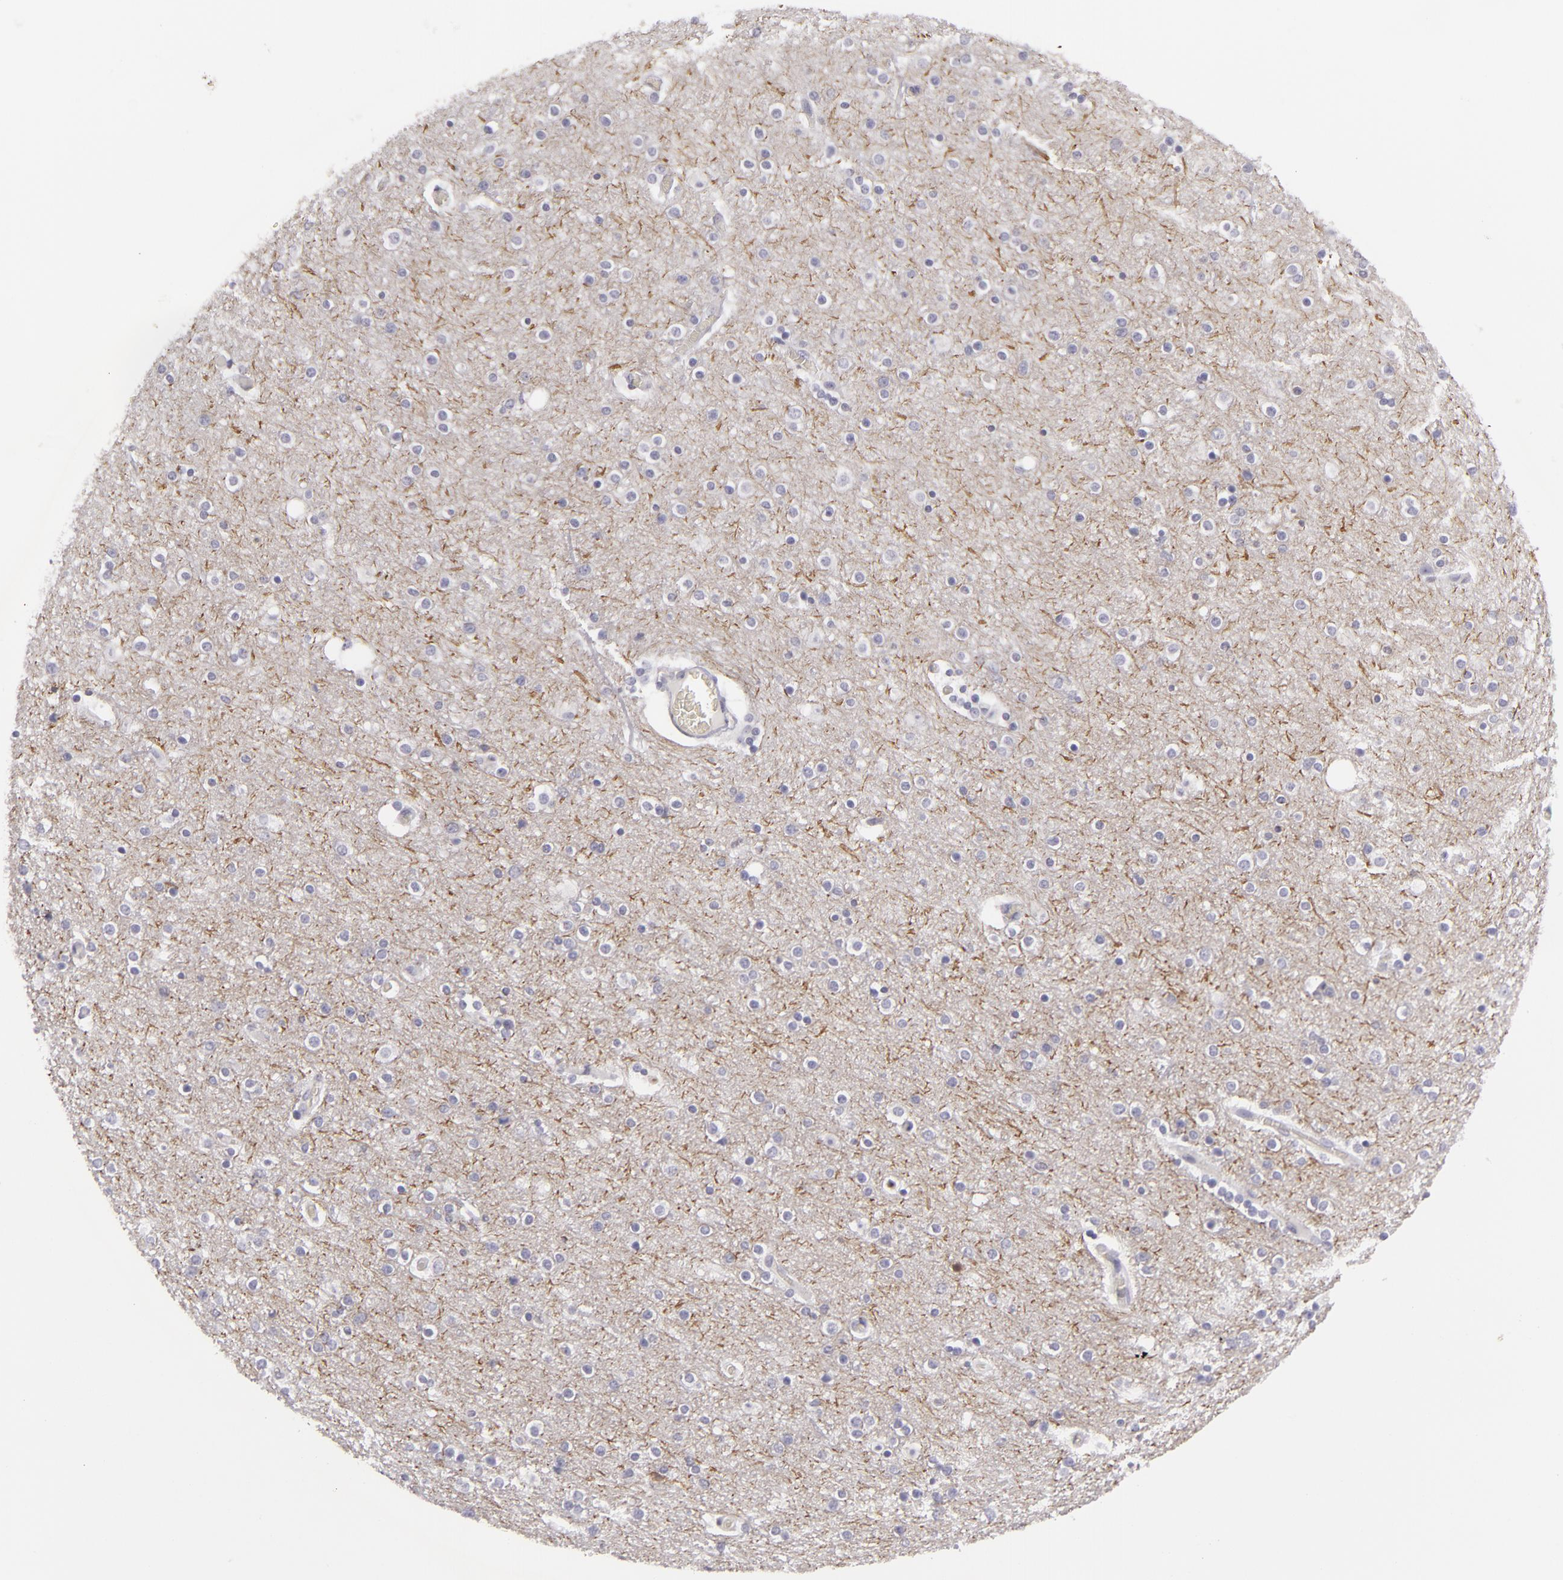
{"staining": {"intensity": "negative", "quantity": "none", "location": "none"}, "tissue": "cerebral cortex", "cell_type": "Endothelial cells", "image_type": "normal", "snomed": [{"axis": "morphology", "description": "Normal tissue, NOS"}, {"axis": "topography", "description": "Cerebral cortex"}], "caption": "A micrograph of cerebral cortex stained for a protein exhibits no brown staining in endothelial cells. The staining was performed using DAB to visualize the protein expression in brown, while the nuclei were stained in blue with hematoxylin (Magnification: 20x).", "gene": "KCNAB2", "patient": {"sex": "female", "age": 54}}